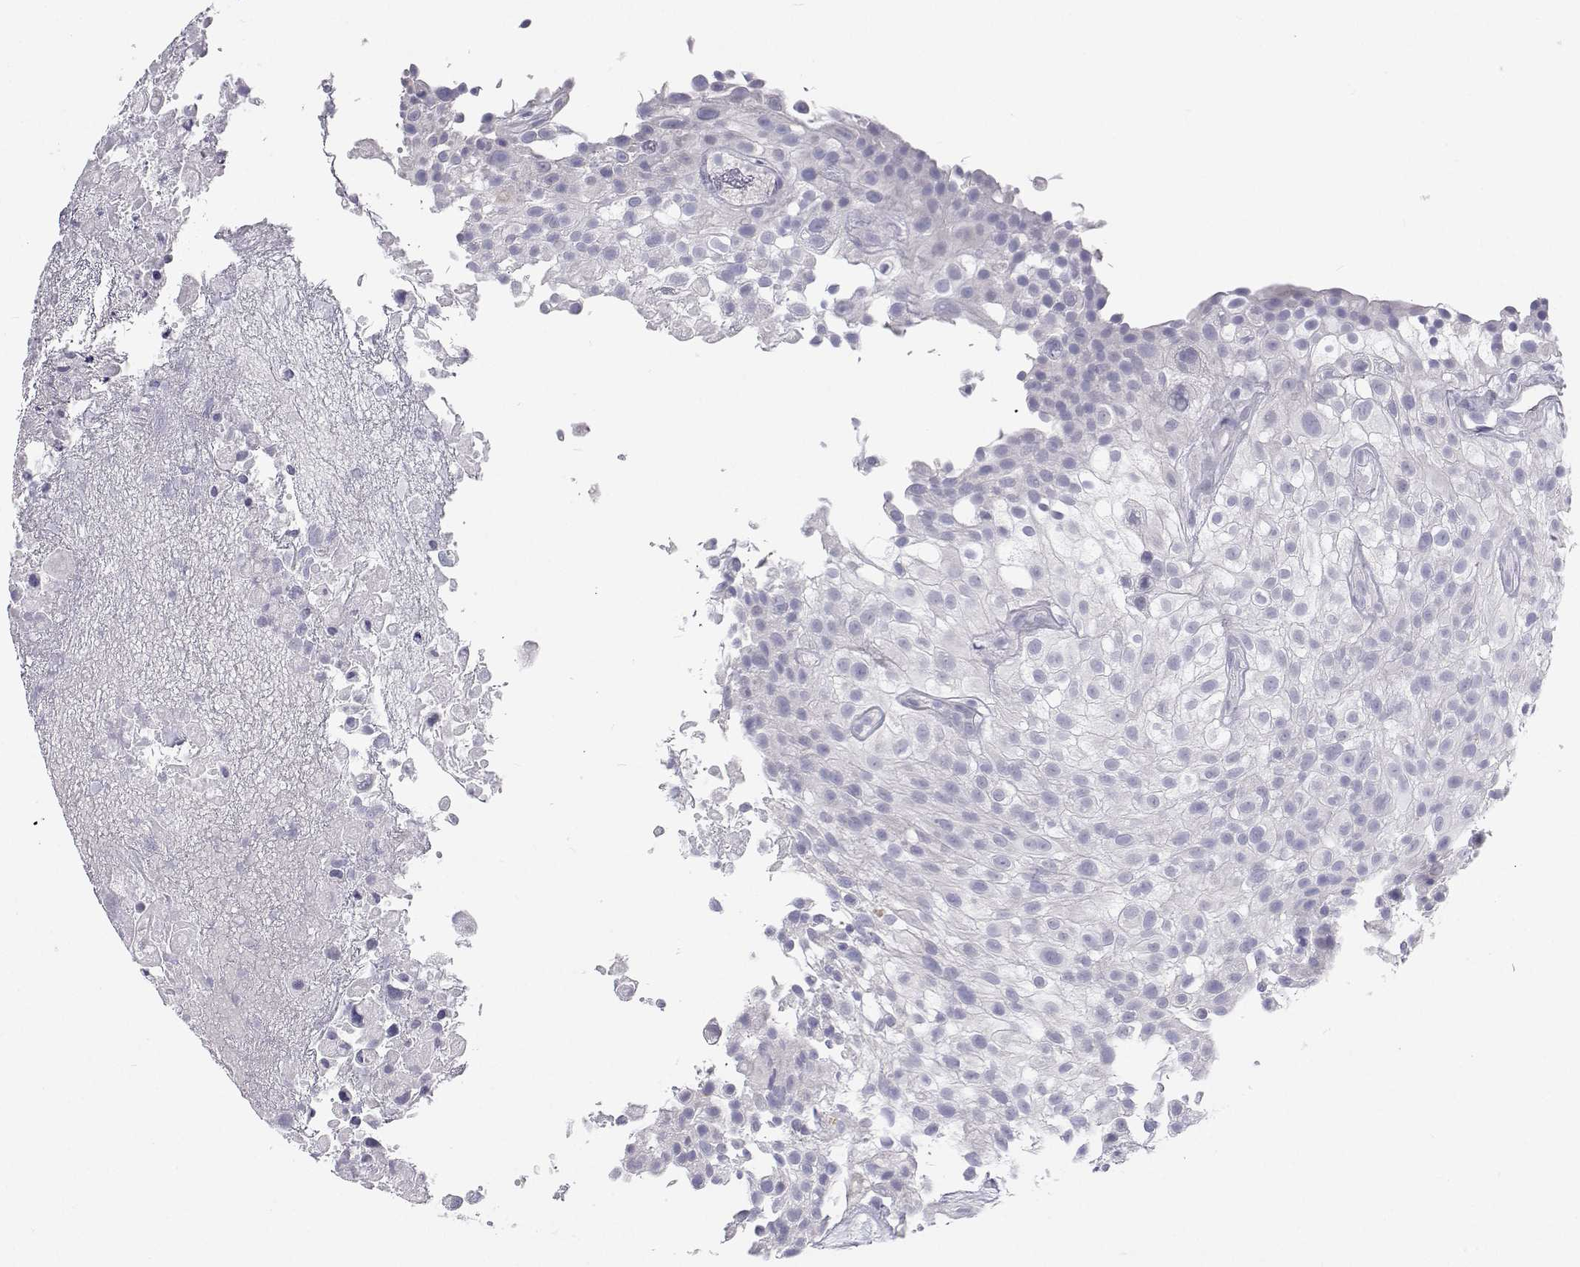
{"staining": {"intensity": "negative", "quantity": "none", "location": "none"}, "tissue": "urothelial cancer", "cell_type": "Tumor cells", "image_type": "cancer", "snomed": [{"axis": "morphology", "description": "Urothelial carcinoma, High grade"}, {"axis": "topography", "description": "Urinary bladder"}], "caption": "Immunohistochemical staining of high-grade urothelial carcinoma demonstrates no significant positivity in tumor cells.", "gene": "TTN", "patient": {"sex": "male", "age": 56}}